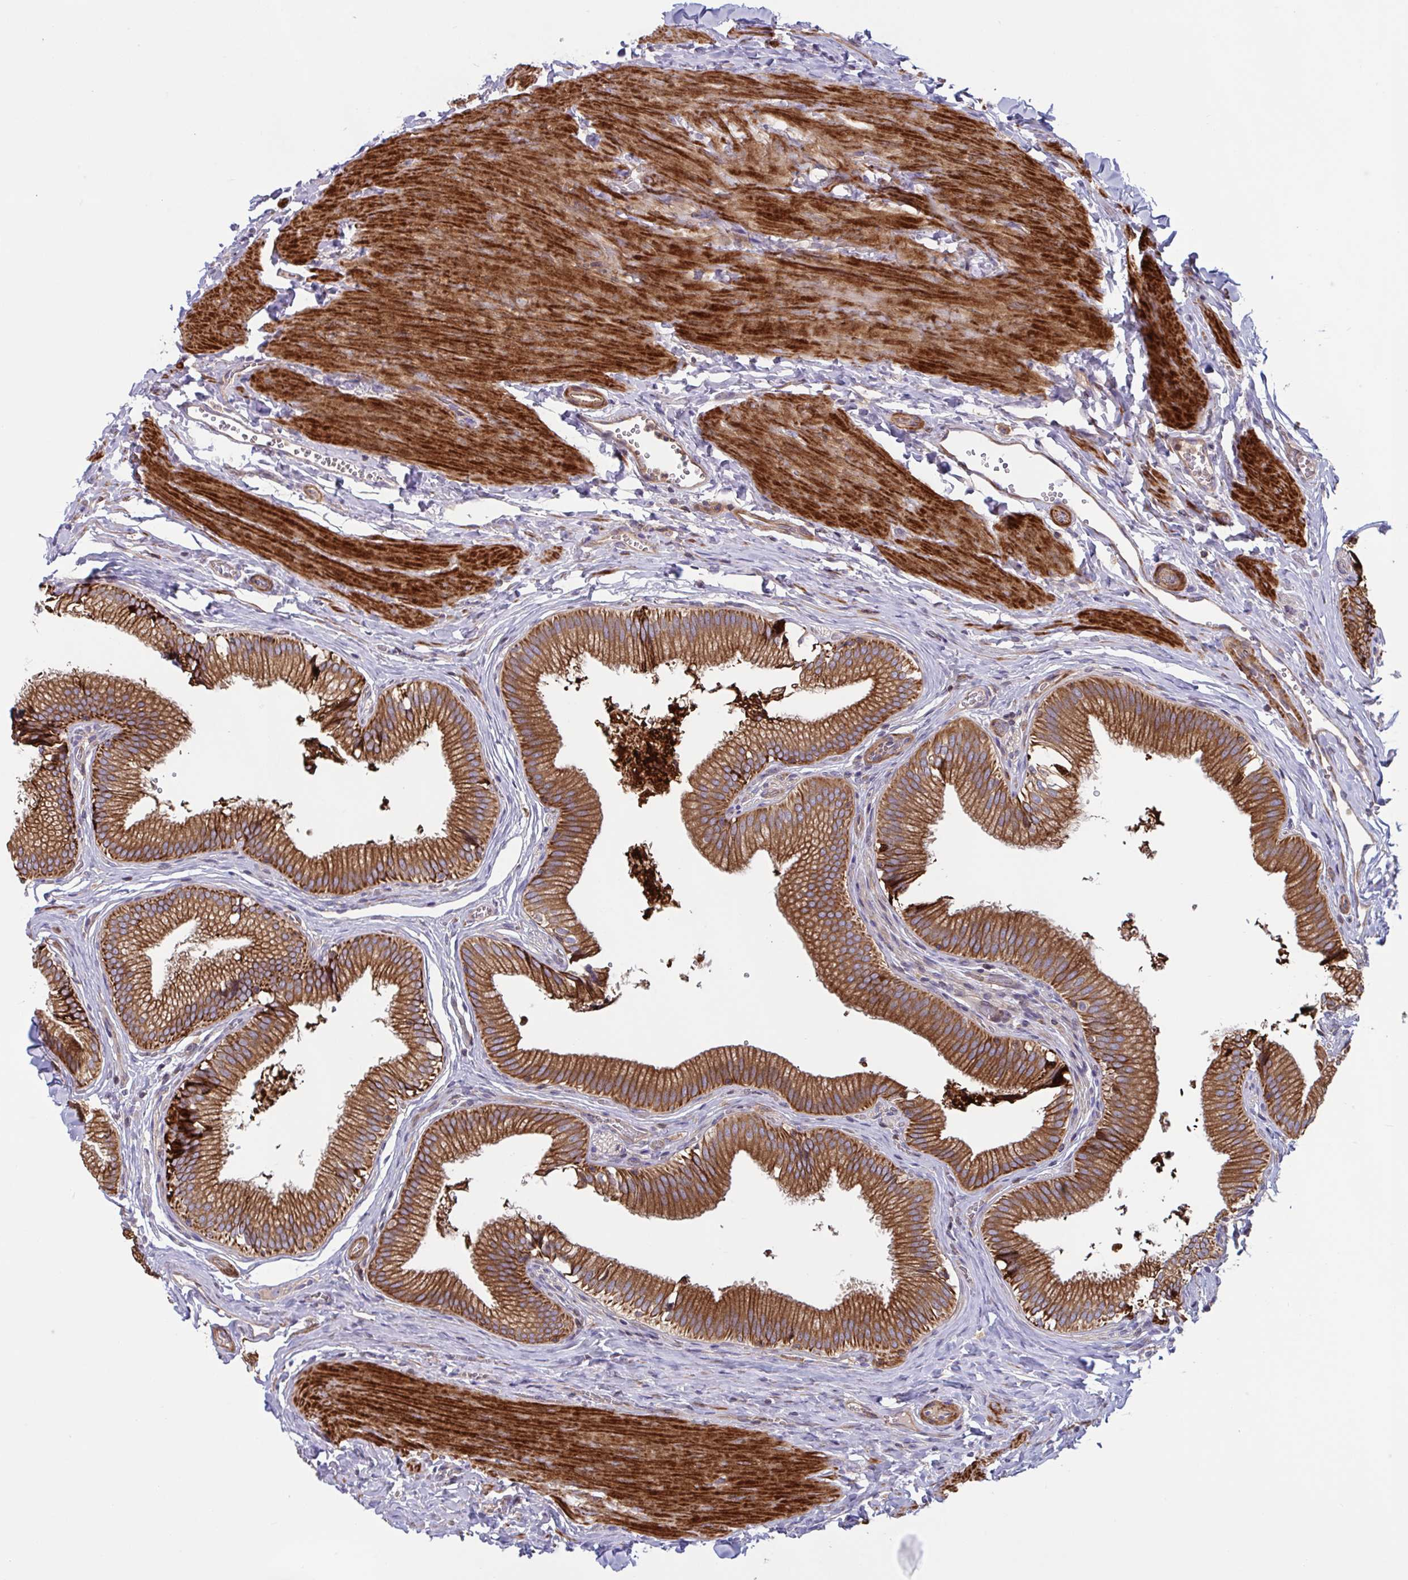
{"staining": {"intensity": "strong", "quantity": ">75%", "location": "cytoplasmic/membranous"}, "tissue": "gallbladder", "cell_type": "Glandular cells", "image_type": "normal", "snomed": [{"axis": "morphology", "description": "Normal tissue, NOS"}, {"axis": "topography", "description": "Gallbladder"}, {"axis": "topography", "description": "Peripheral nerve tissue"}], "caption": "High-power microscopy captured an immunohistochemistry (IHC) image of unremarkable gallbladder, revealing strong cytoplasmic/membranous positivity in about >75% of glandular cells.", "gene": "TANK", "patient": {"sex": "male", "age": 17}}